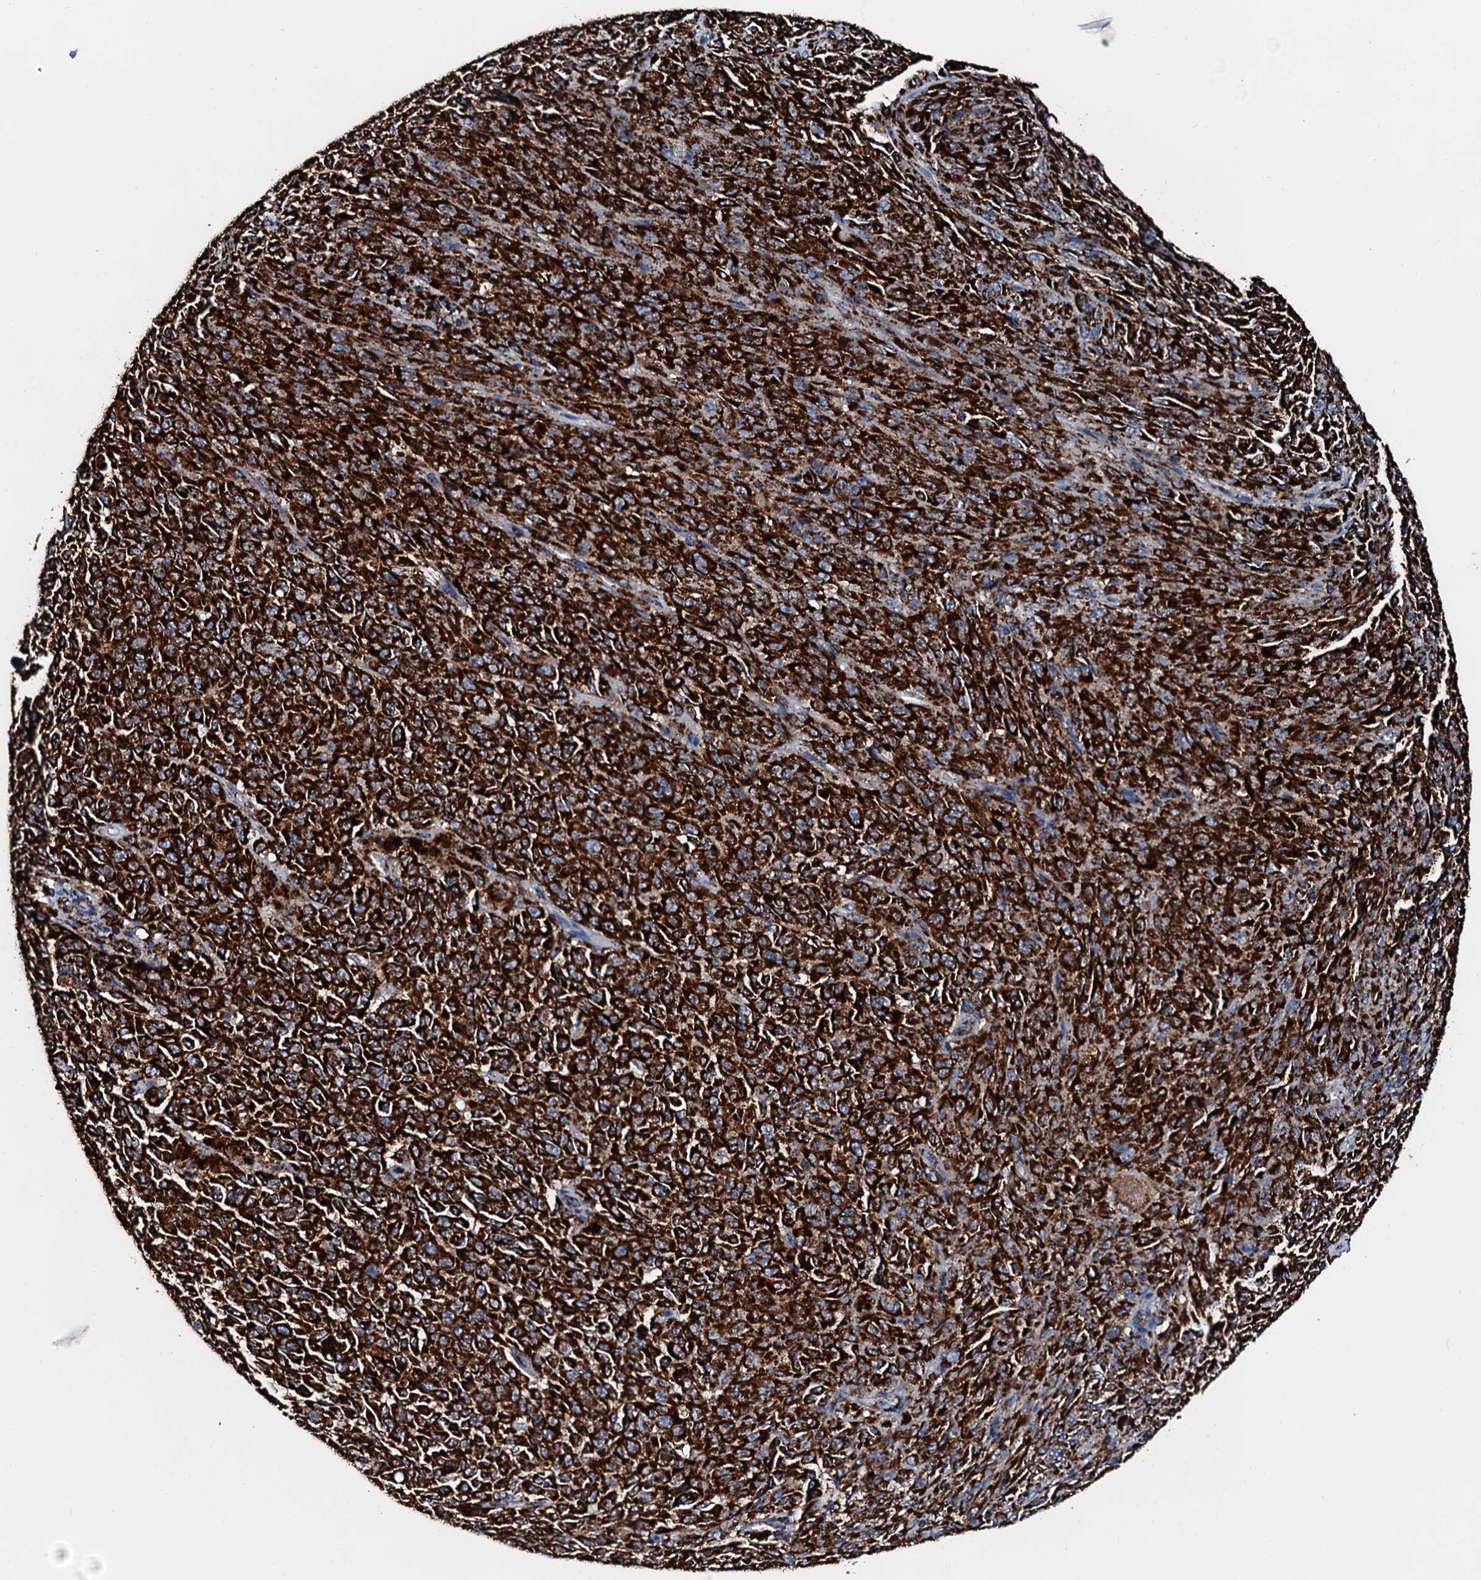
{"staining": {"intensity": "strong", "quantity": ">75%", "location": "cytoplasmic/membranous"}, "tissue": "melanoma", "cell_type": "Tumor cells", "image_type": "cancer", "snomed": [{"axis": "morphology", "description": "Malignant melanoma, NOS"}, {"axis": "topography", "description": "Skin"}], "caption": "Immunohistochemistry (DAB (3,3'-diaminobenzidine)) staining of human melanoma demonstrates strong cytoplasmic/membranous protein positivity in approximately >75% of tumor cells. (DAB (3,3'-diaminobenzidine) IHC, brown staining for protein, blue staining for nuclei).", "gene": "HADH", "patient": {"sex": "female", "age": 82}}